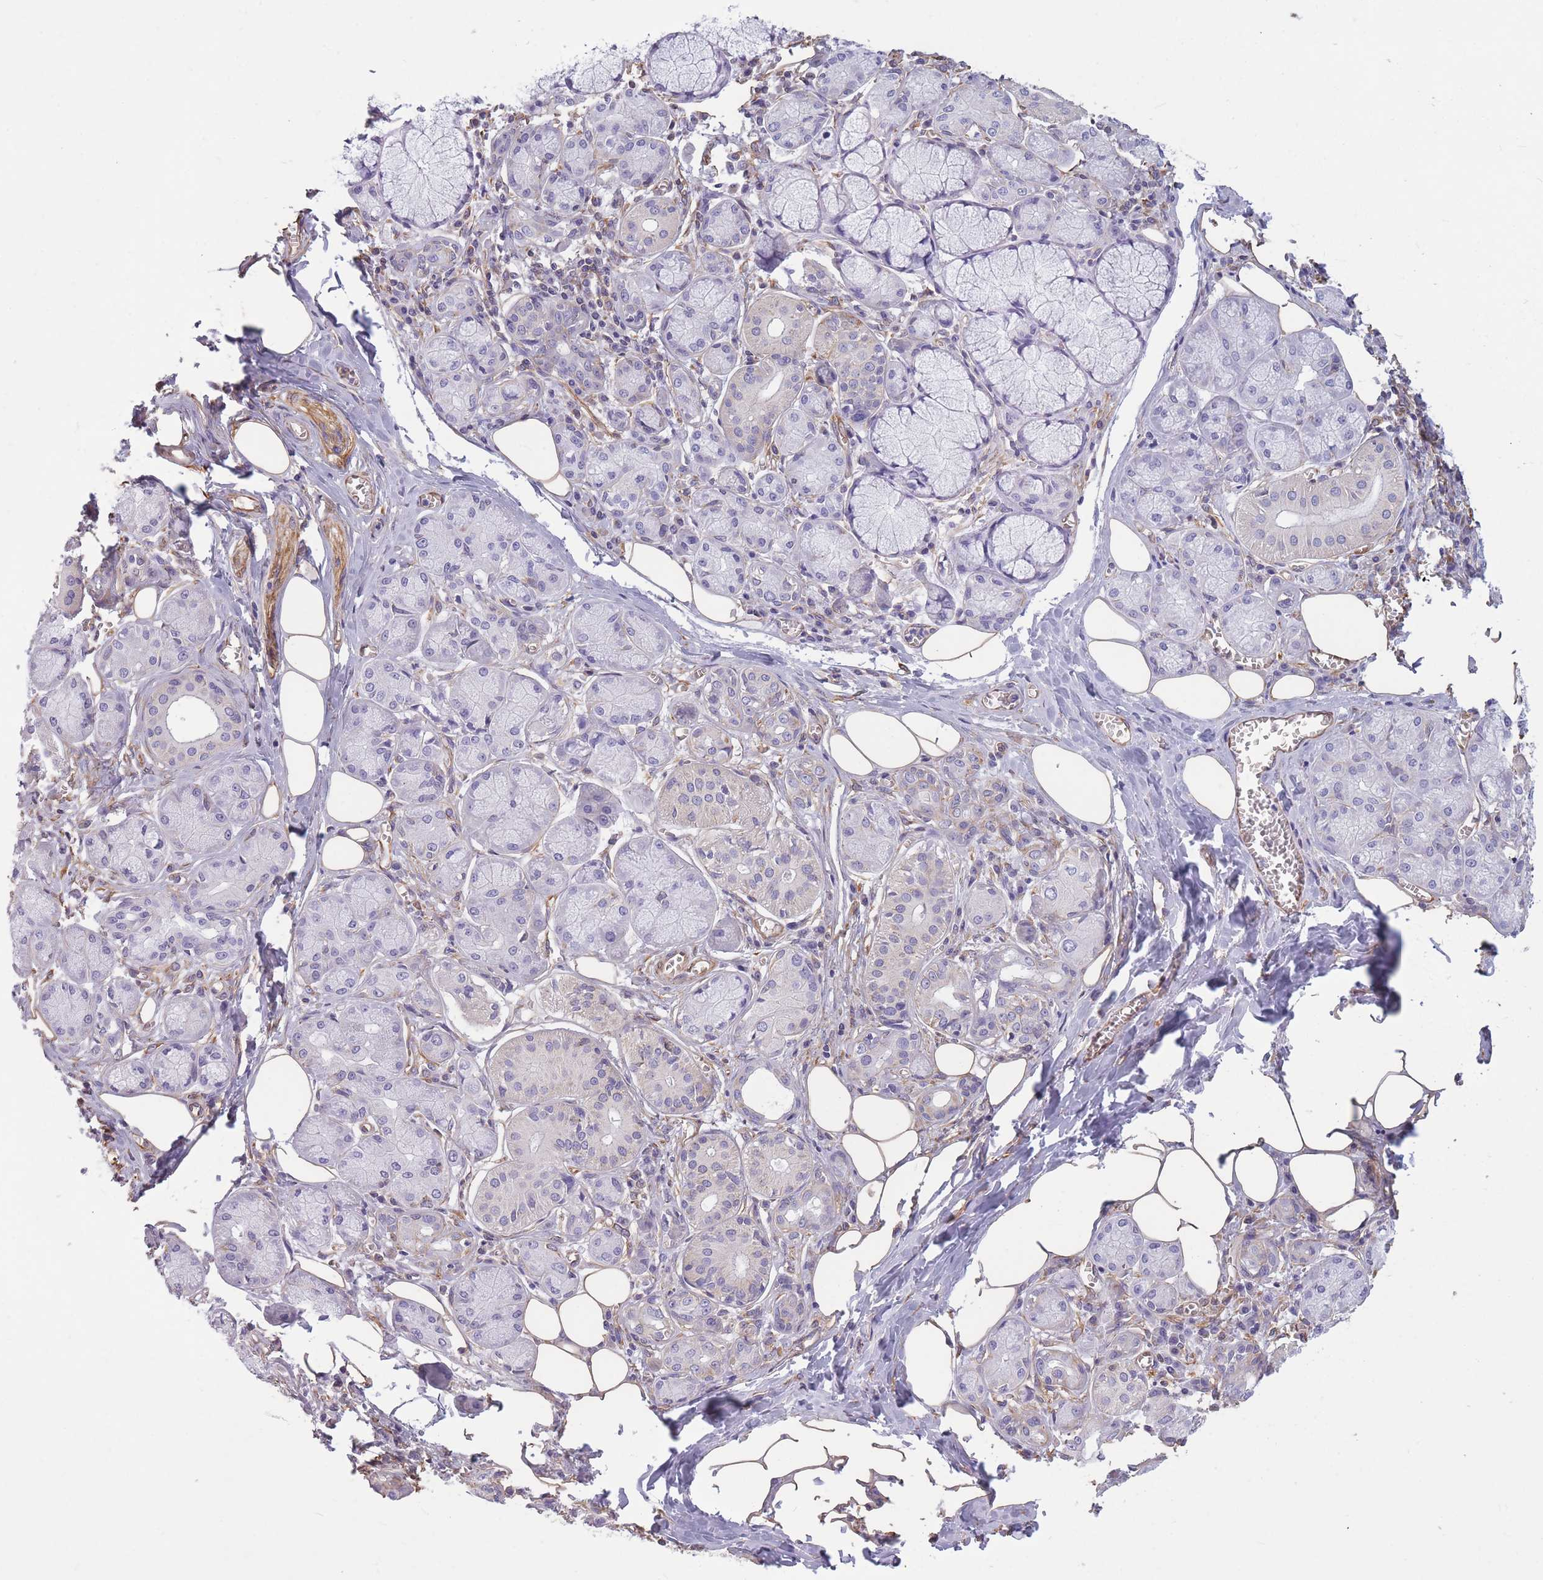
{"staining": {"intensity": "negative", "quantity": "none", "location": "none"}, "tissue": "salivary gland", "cell_type": "Glandular cells", "image_type": "normal", "snomed": [{"axis": "morphology", "description": "Normal tissue, NOS"}, {"axis": "topography", "description": "Salivary gland"}], "caption": "Immunohistochemistry photomicrograph of normal salivary gland: salivary gland stained with DAB (3,3'-diaminobenzidine) reveals no significant protein staining in glandular cells.", "gene": "ADD1", "patient": {"sex": "male", "age": 74}}